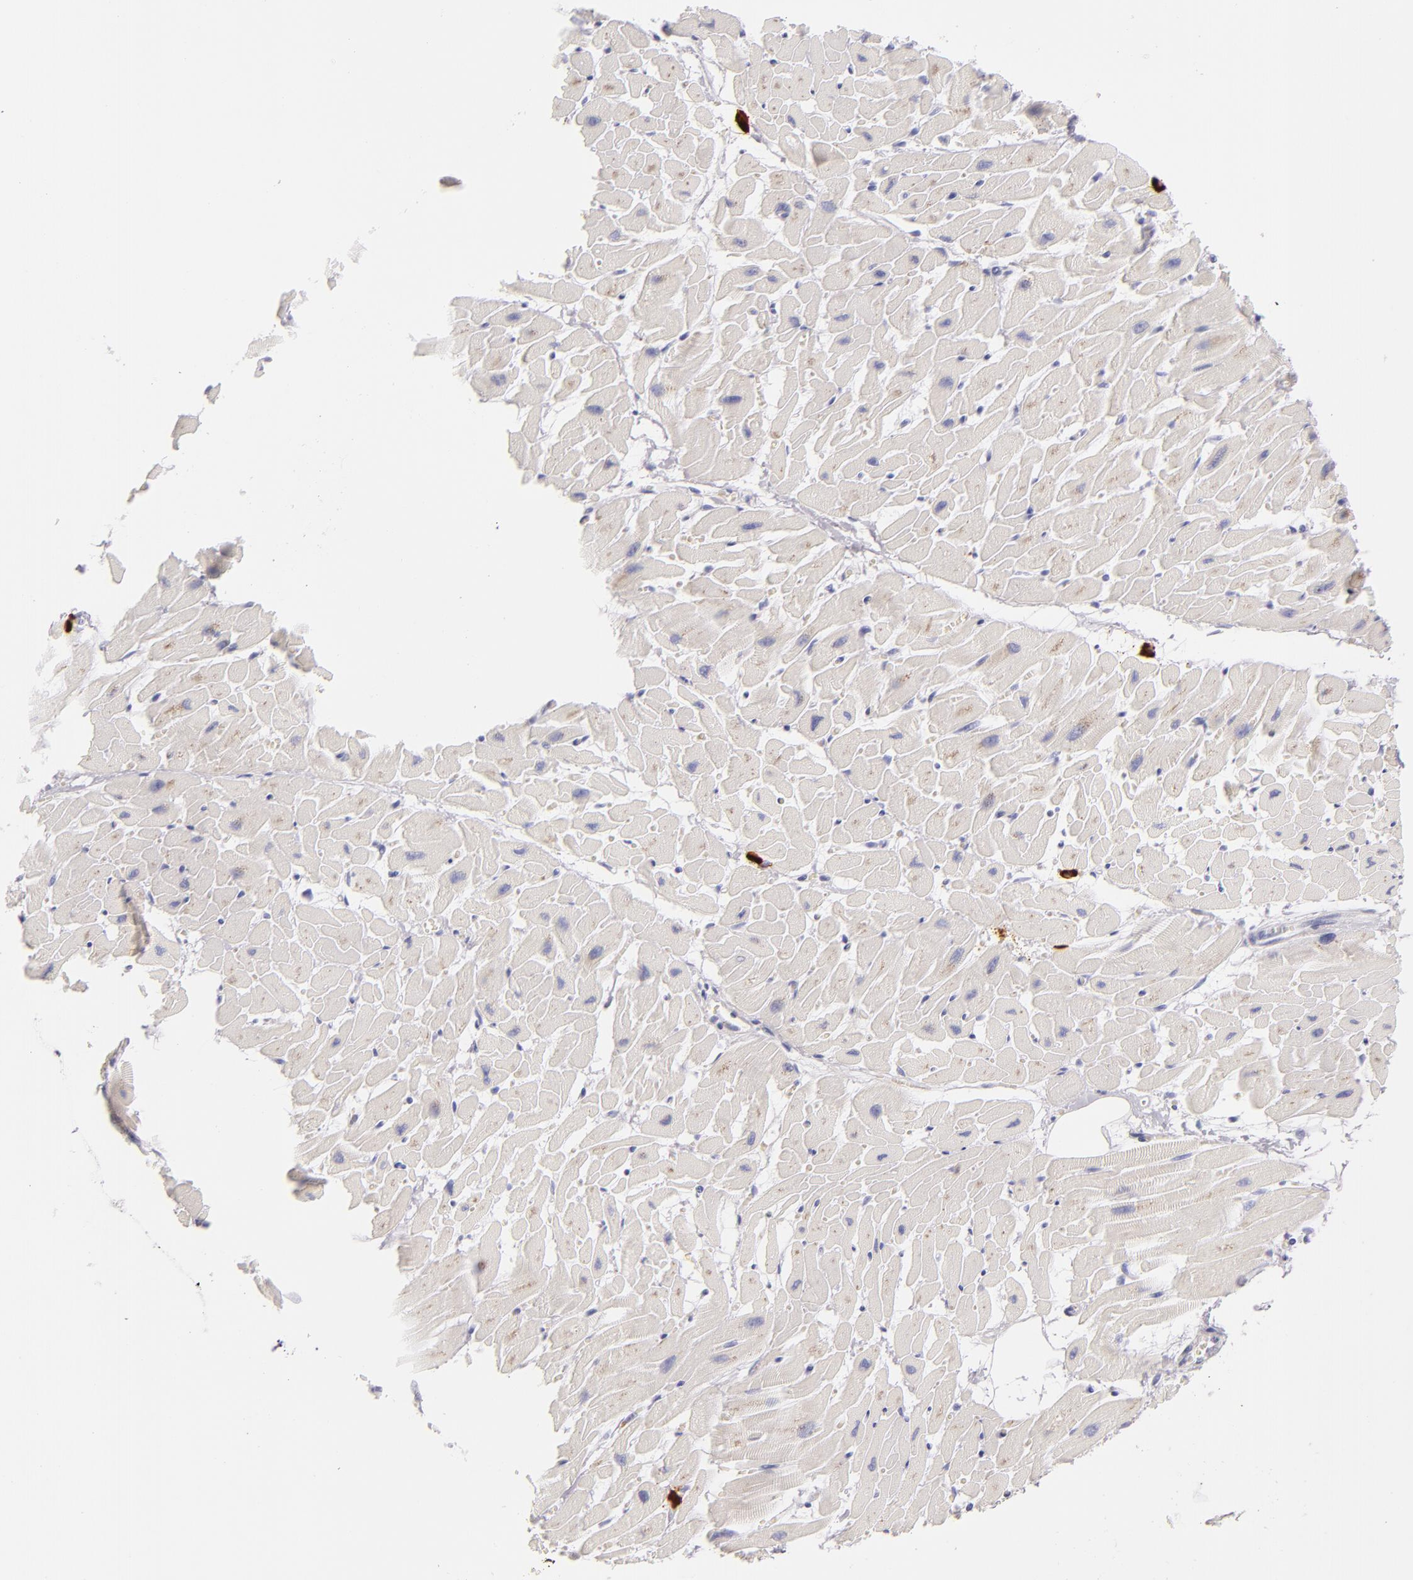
{"staining": {"intensity": "negative", "quantity": "none", "location": "none"}, "tissue": "heart muscle", "cell_type": "Cardiomyocytes", "image_type": "normal", "snomed": [{"axis": "morphology", "description": "Normal tissue, NOS"}, {"axis": "topography", "description": "Heart"}], "caption": "An immunohistochemistry micrograph of unremarkable heart muscle is shown. There is no staining in cardiomyocytes of heart muscle. (DAB immunohistochemistry (IHC) with hematoxylin counter stain).", "gene": "TPSD1", "patient": {"sex": "female", "age": 19}}